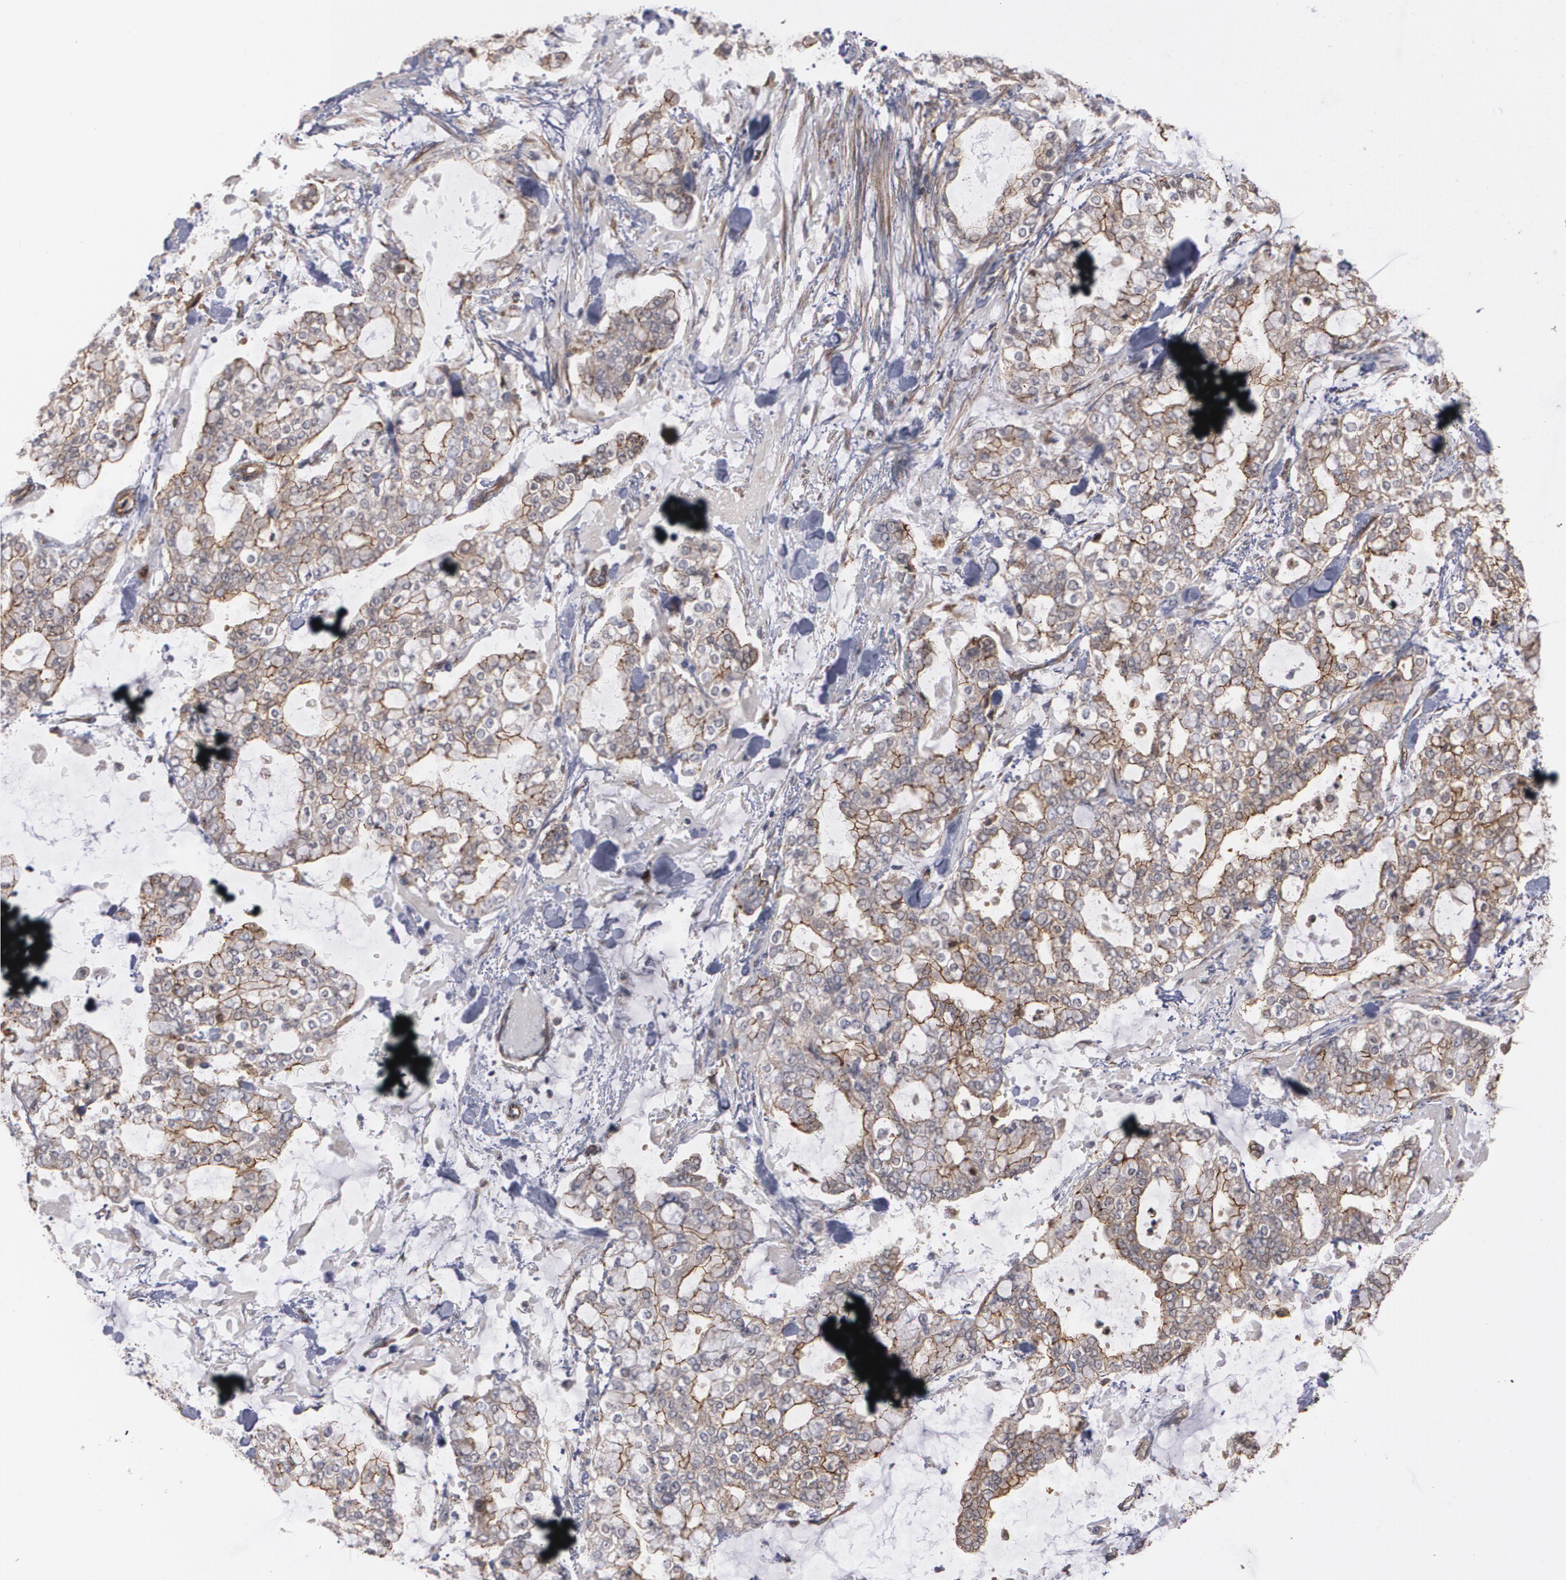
{"staining": {"intensity": "moderate", "quantity": ">75%", "location": "cytoplasmic/membranous"}, "tissue": "stomach cancer", "cell_type": "Tumor cells", "image_type": "cancer", "snomed": [{"axis": "morphology", "description": "Normal tissue, NOS"}, {"axis": "morphology", "description": "Adenocarcinoma, NOS"}, {"axis": "topography", "description": "Stomach, upper"}, {"axis": "topography", "description": "Stomach"}], "caption": "Stomach cancer stained with a brown dye exhibits moderate cytoplasmic/membranous positive staining in about >75% of tumor cells.", "gene": "TJP1", "patient": {"sex": "male", "age": 76}}